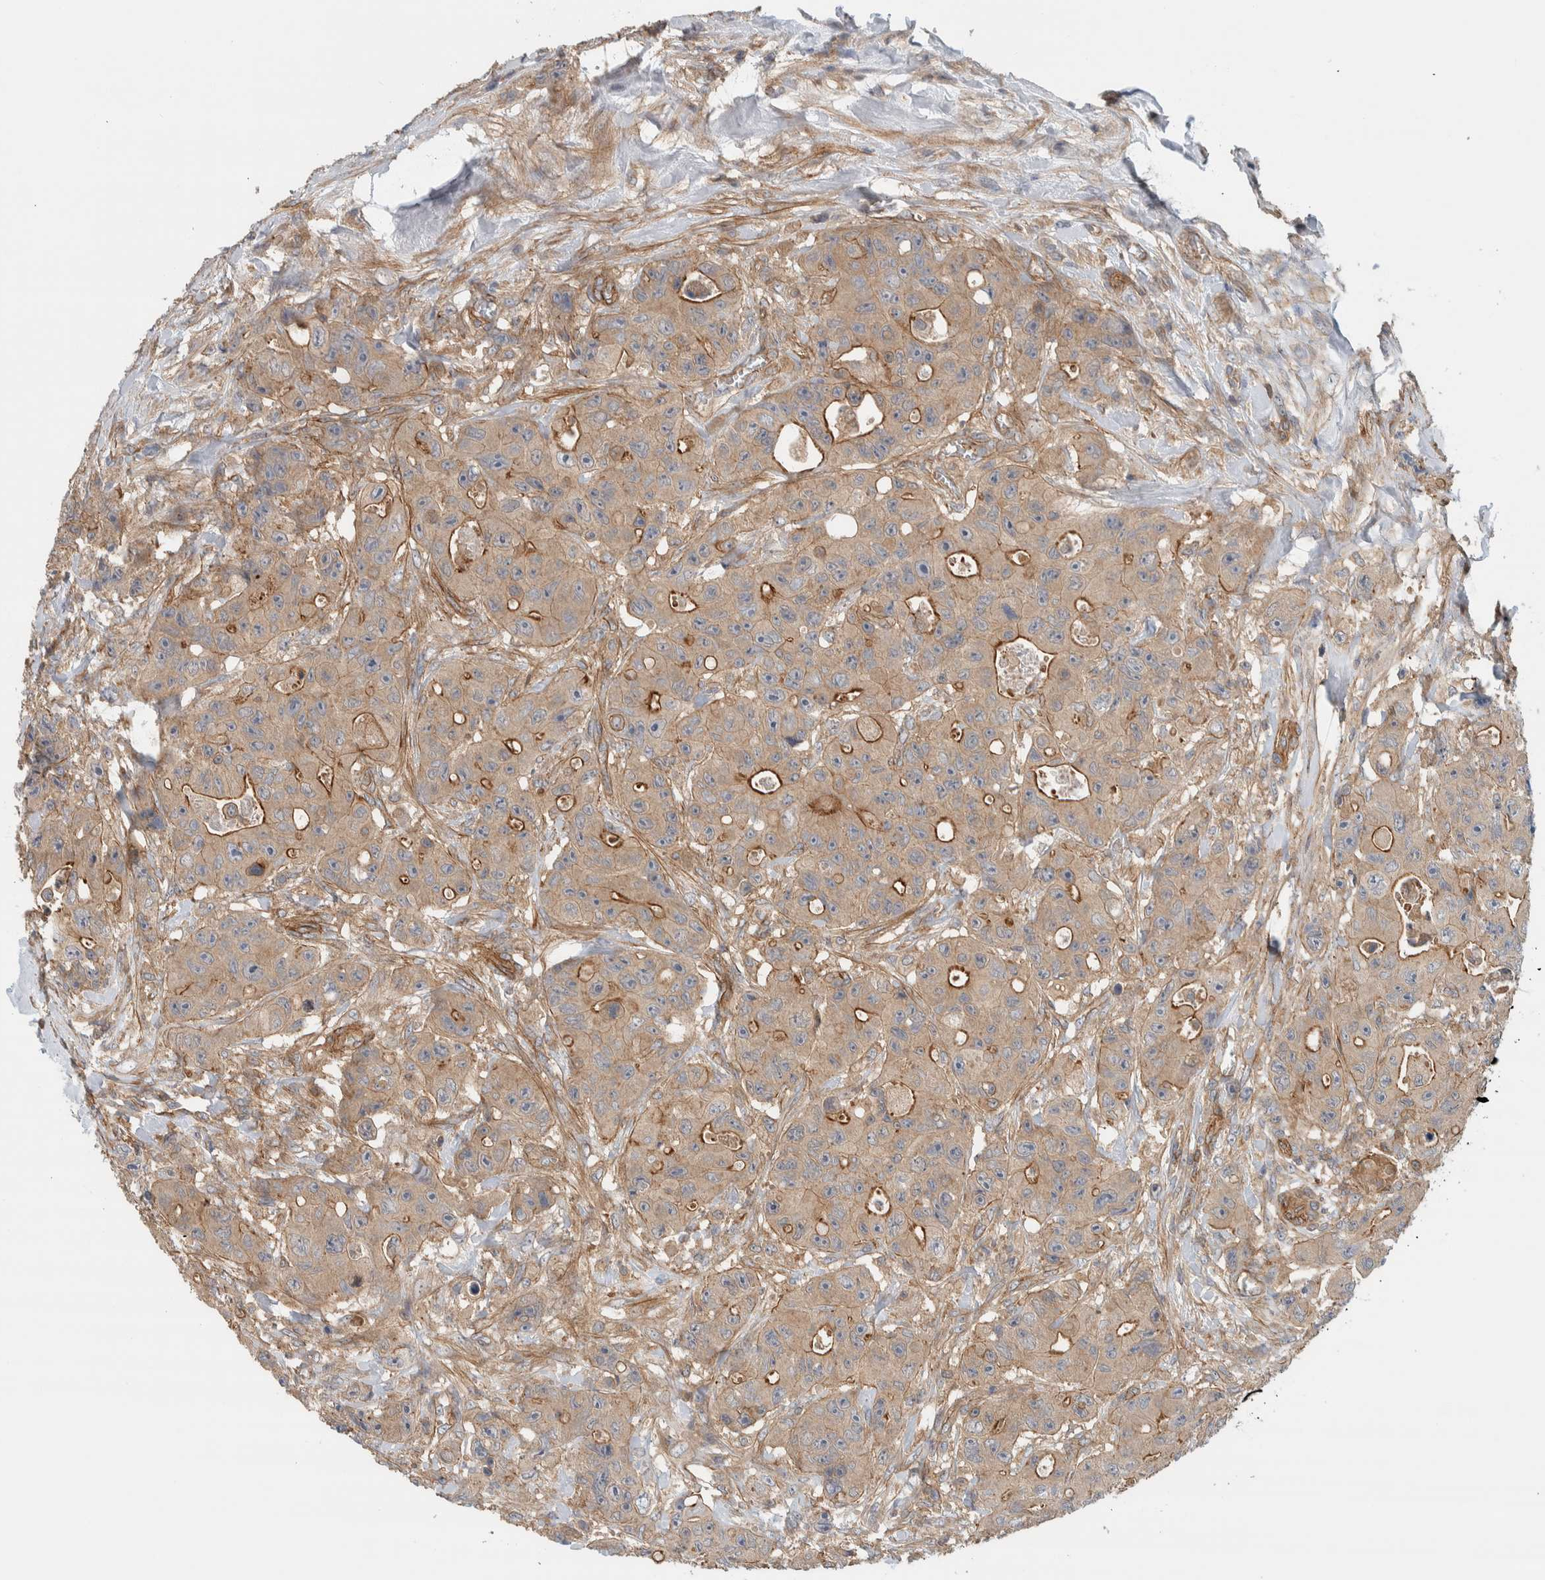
{"staining": {"intensity": "moderate", "quantity": ">75%", "location": "cytoplasmic/membranous"}, "tissue": "colorectal cancer", "cell_type": "Tumor cells", "image_type": "cancer", "snomed": [{"axis": "morphology", "description": "Adenocarcinoma, NOS"}, {"axis": "topography", "description": "Colon"}], "caption": "High-magnification brightfield microscopy of adenocarcinoma (colorectal) stained with DAB (3,3'-diaminobenzidine) (brown) and counterstained with hematoxylin (blue). tumor cells exhibit moderate cytoplasmic/membranous positivity is seen in about>75% of cells.", "gene": "MPRIP", "patient": {"sex": "female", "age": 46}}